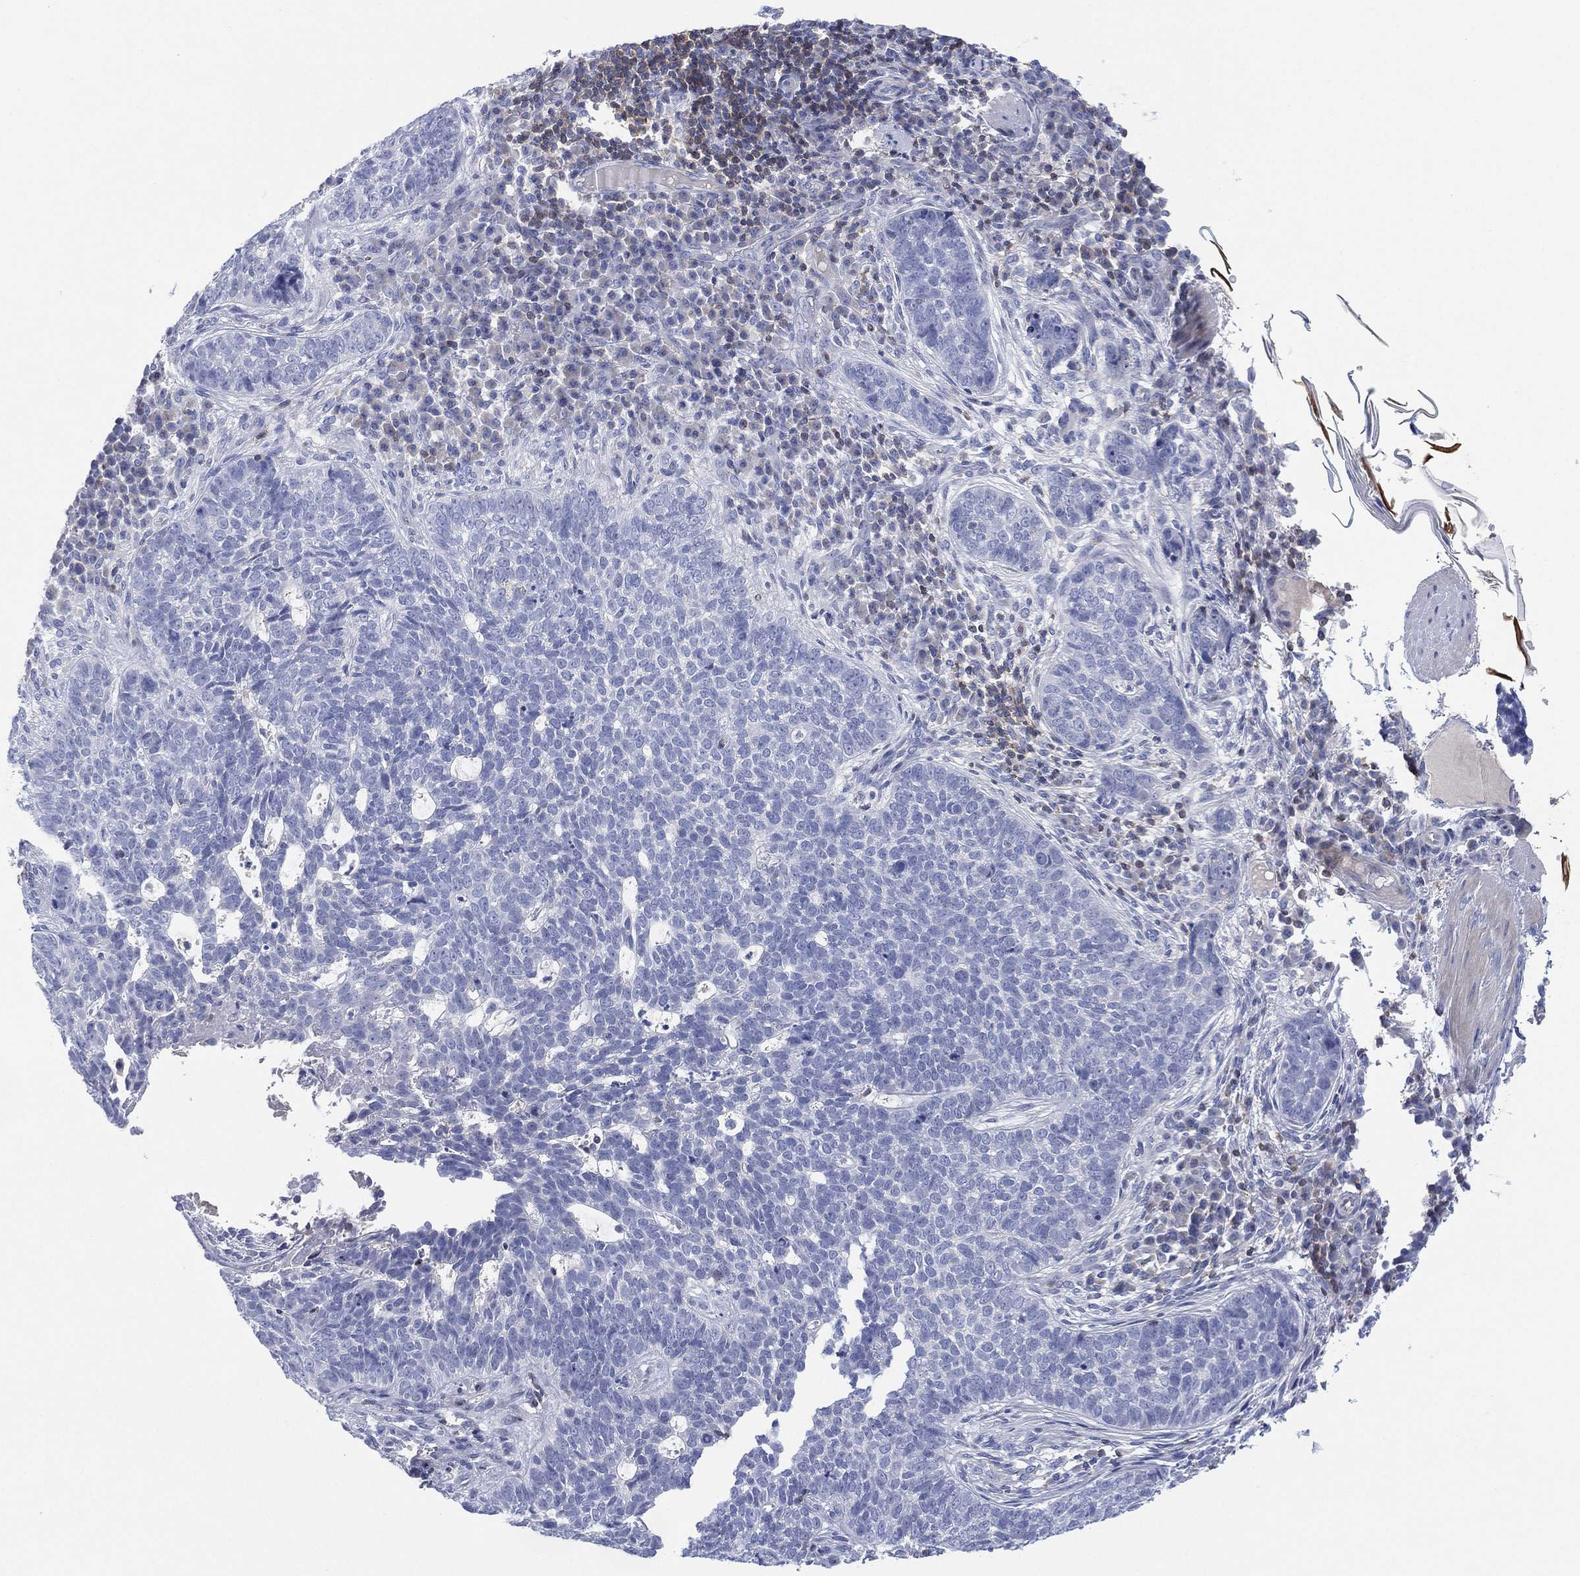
{"staining": {"intensity": "negative", "quantity": "none", "location": "none"}, "tissue": "skin cancer", "cell_type": "Tumor cells", "image_type": "cancer", "snomed": [{"axis": "morphology", "description": "Basal cell carcinoma"}, {"axis": "topography", "description": "Skin"}], "caption": "An image of human basal cell carcinoma (skin) is negative for staining in tumor cells.", "gene": "SEPTIN1", "patient": {"sex": "female", "age": 69}}